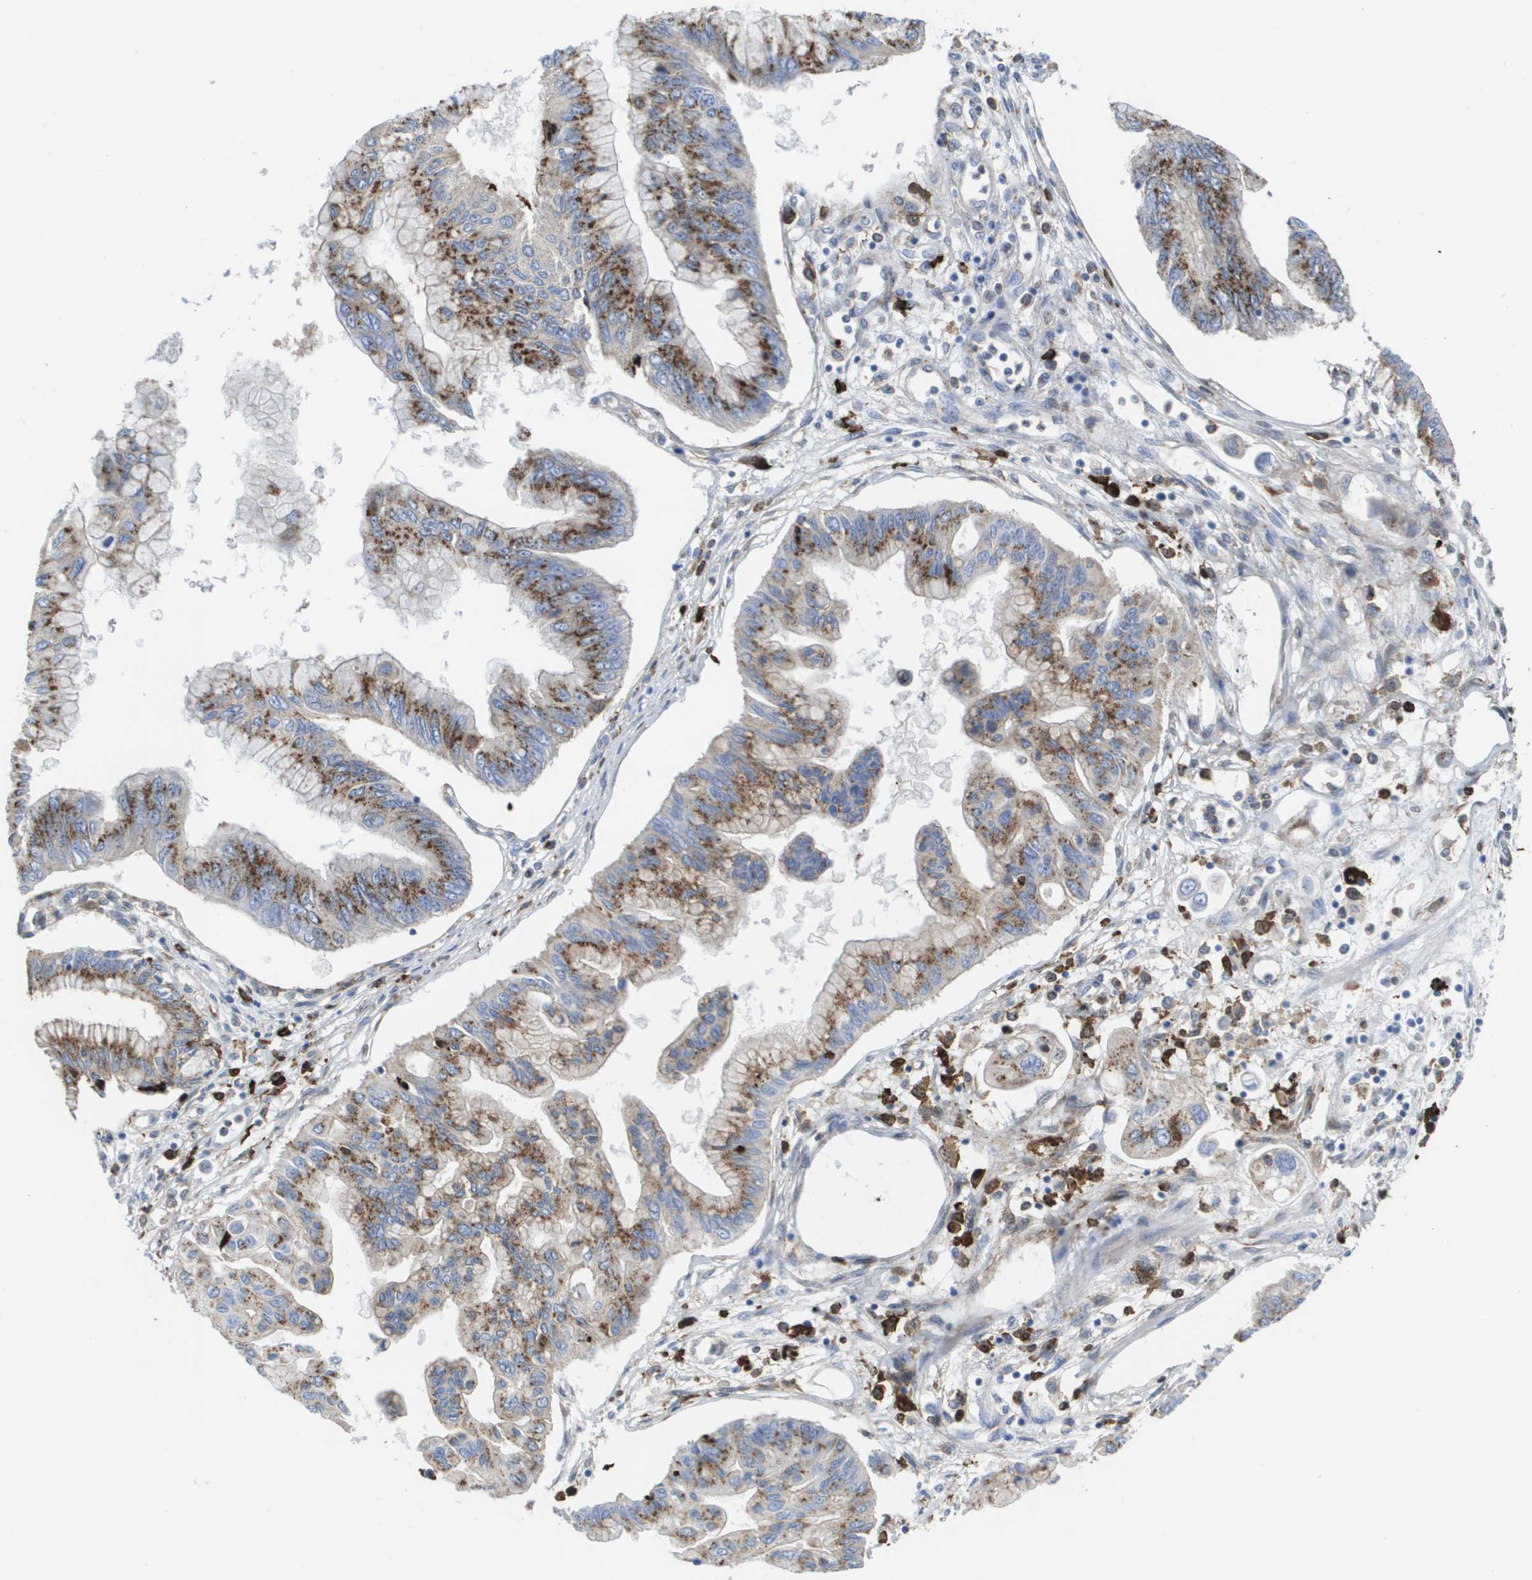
{"staining": {"intensity": "moderate", "quantity": ">75%", "location": "cytoplasmic/membranous"}, "tissue": "pancreatic cancer", "cell_type": "Tumor cells", "image_type": "cancer", "snomed": [{"axis": "morphology", "description": "Adenocarcinoma, NOS"}, {"axis": "topography", "description": "Pancreas"}], "caption": "The immunohistochemical stain labels moderate cytoplasmic/membranous staining in tumor cells of pancreatic adenocarcinoma tissue. (DAB IHC with brightfield microscopy, high magnification).", "gene": "SLC37A2", "patient": {"sex": "female", "age": 77}}